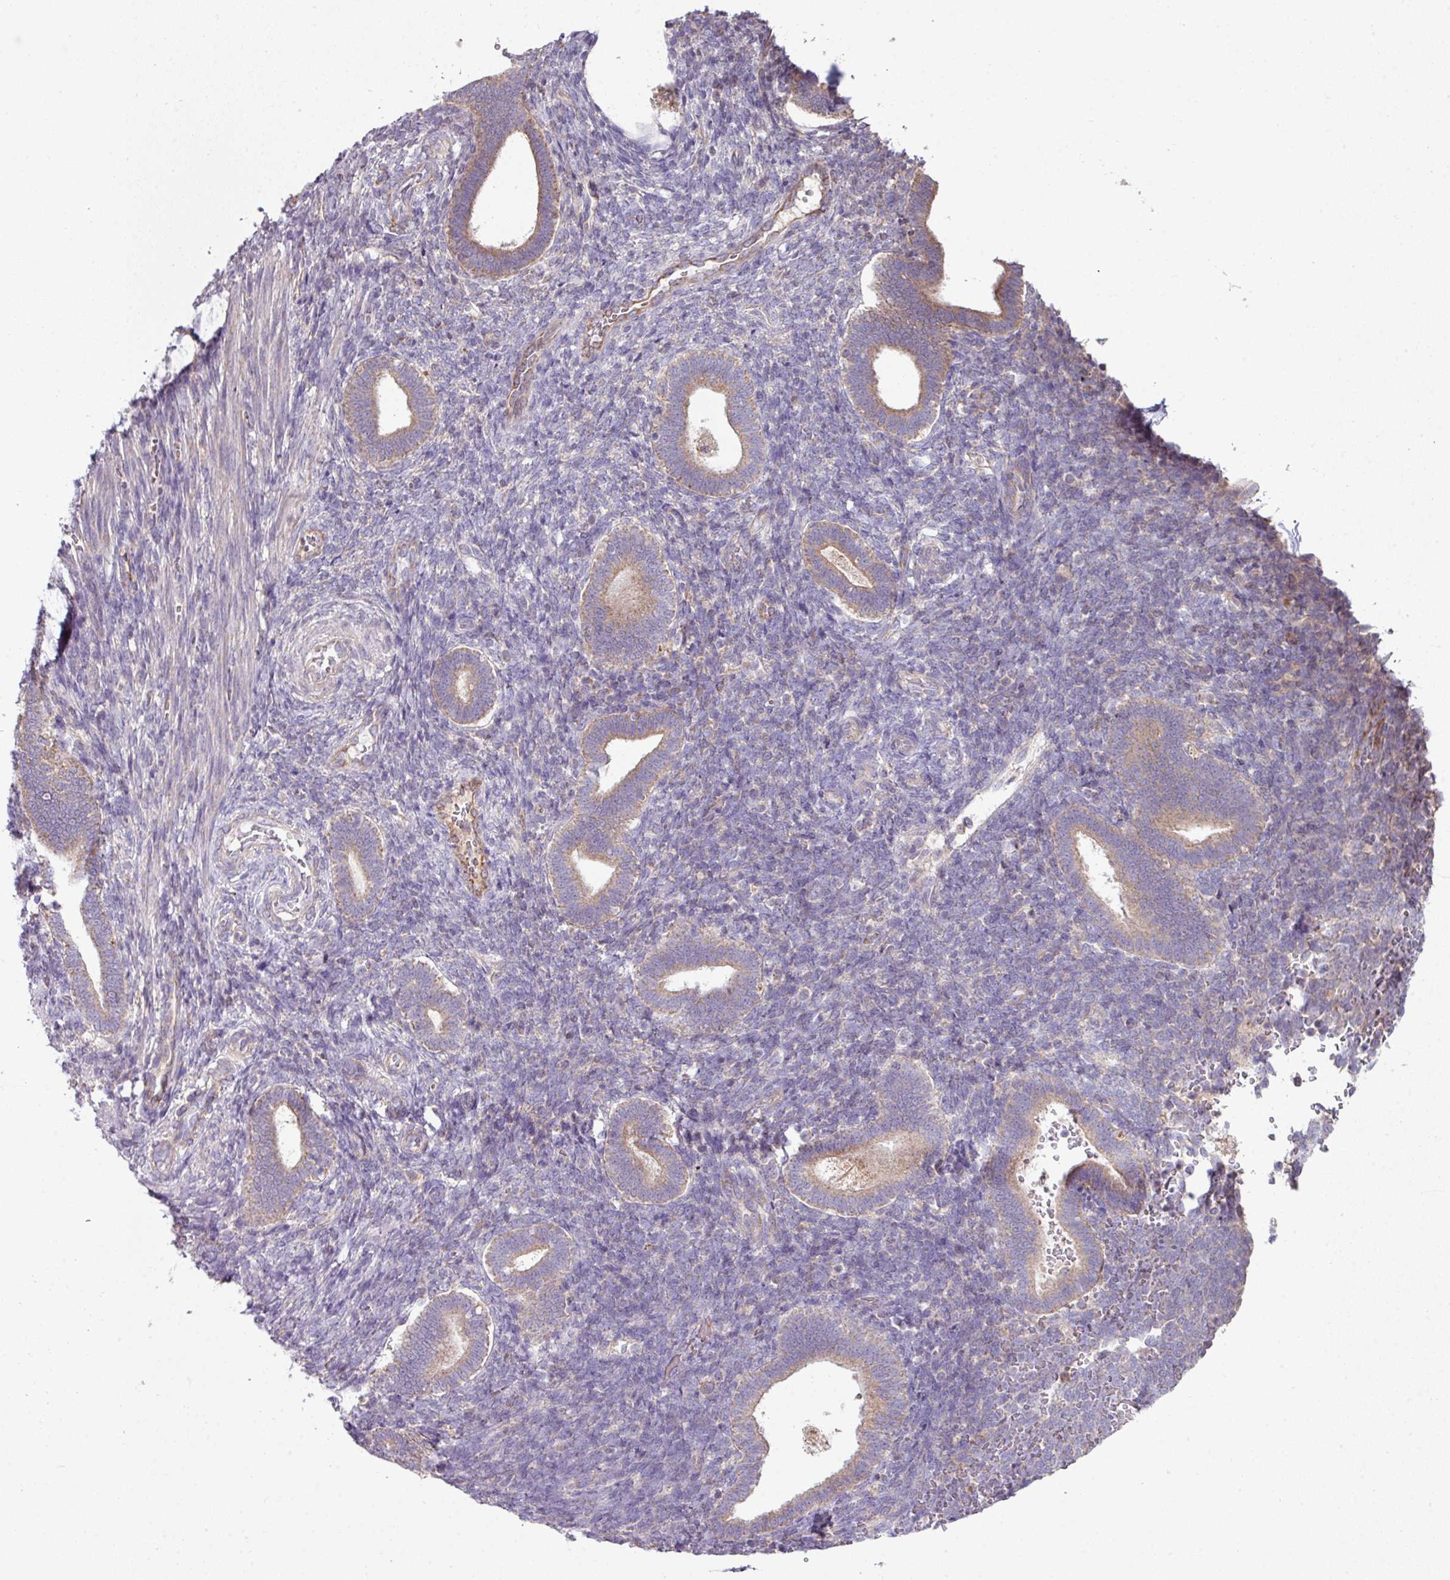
{"staining": {"intensity": "negative", "quantity": "none", "location": "none"}, "tissue": "endometrium", "cell_type": "Cells in endometrial stroma", "image_type": "normal", "snomed": [{"axis": "morphology", "description": "Normal tissue, NOS"}, {"axis": "topography", "description": "Endometrium"}], "caption": "The IHC image has no significant positivity in cells in endometrial stroma of endometrium. (Brightfield microscopy of DAB IHC at high magnification).", "gene": "LRRC9", "patient": {"sex": "female", "age": 34}}